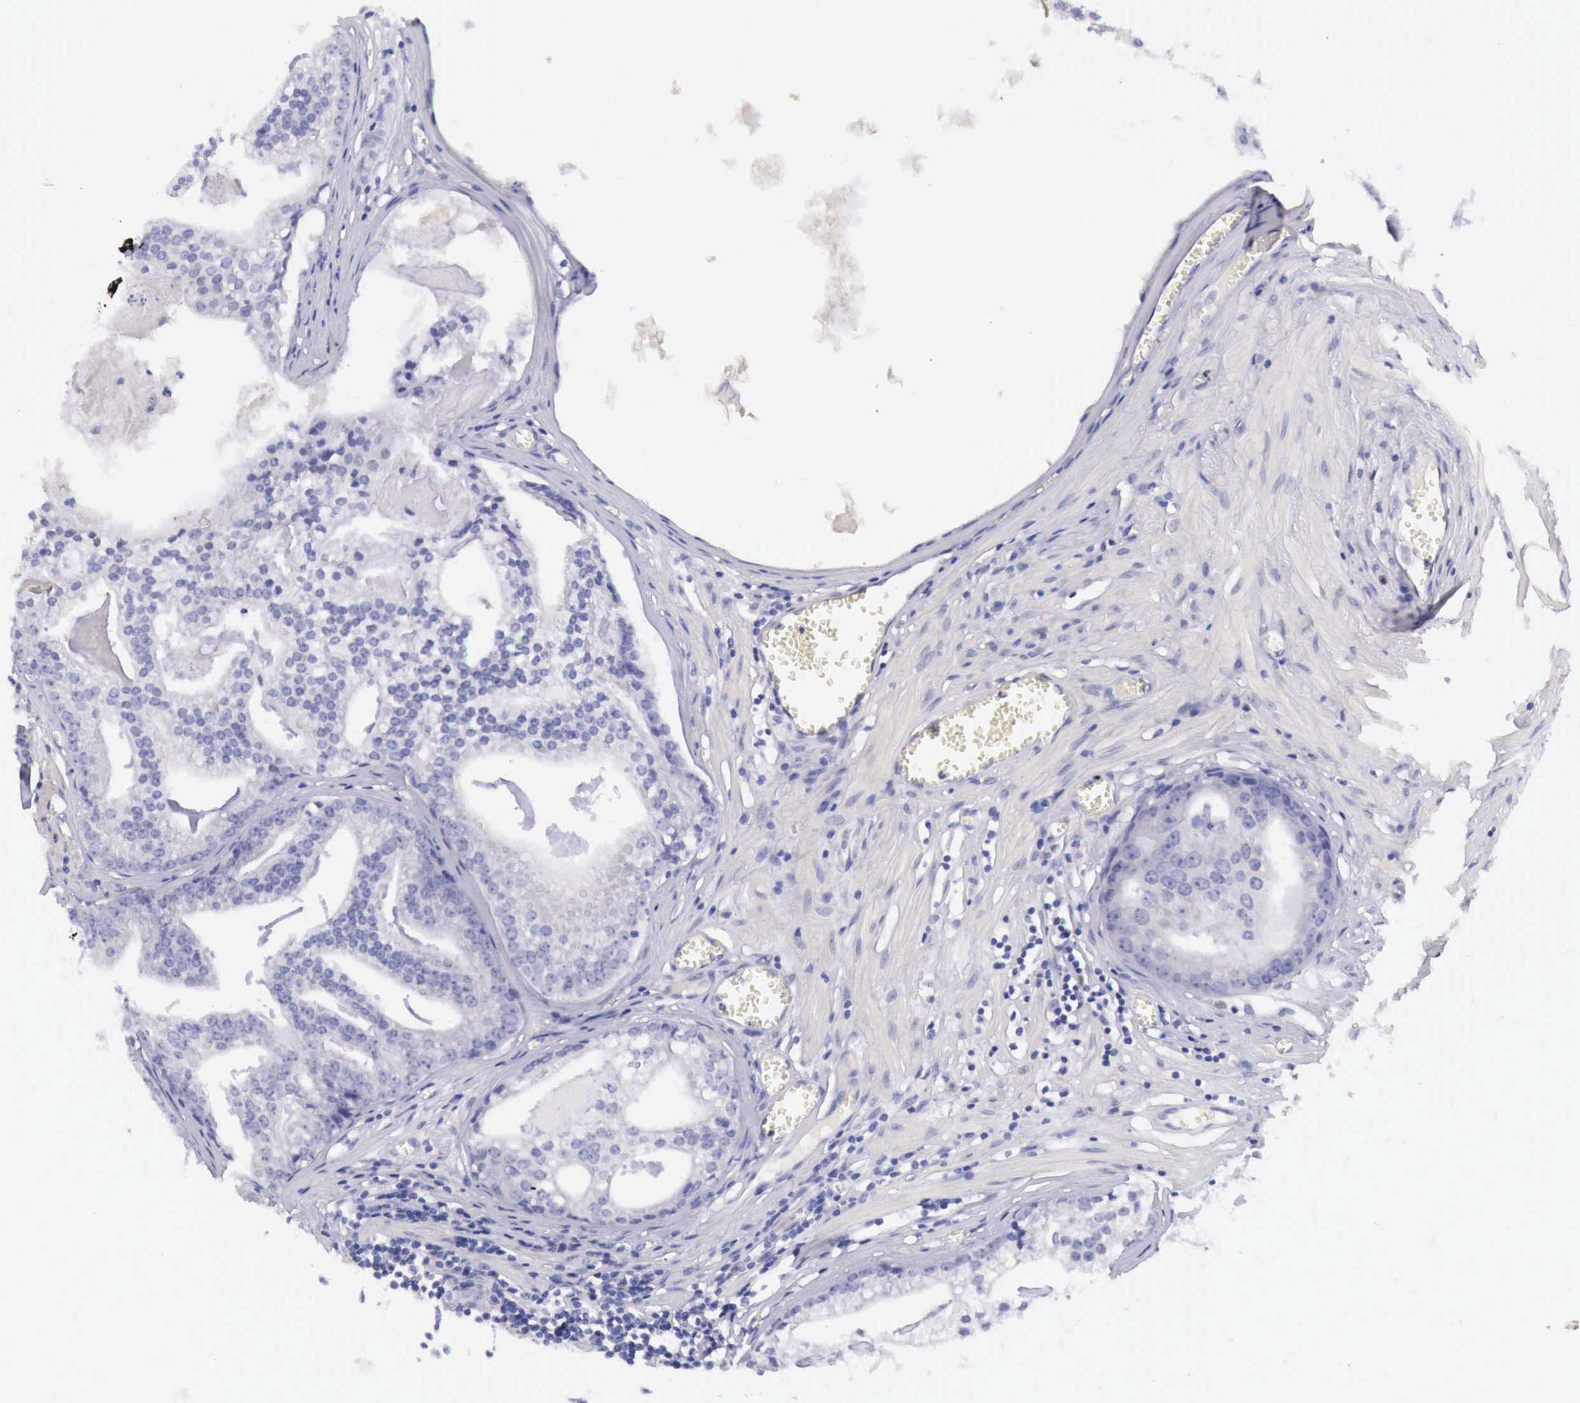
{"staining": {"intensity": "weak", "quantity": "25%-75%", "location": "cytoplasmic/membranous"}, "tissue": "prostate cancer", "cell_type": "Tumor cells", "image_type": "cancer", "snomed": [{"axis": "morphology", "description": "Adenocarcinoma, High grade"}, {"axis": "topography", "description": "Prostate"}], "caption": "Brown immunohistochemical staining in human adenocarcinoma (high-grade) (prostate) reveals weak cytoplasmic/membranous expression in approximately 25%-75% of tumor cells. Nuclei are stained in blue.", "gene": "BCL6", "patient": {"sex": "male", "age": 56}}